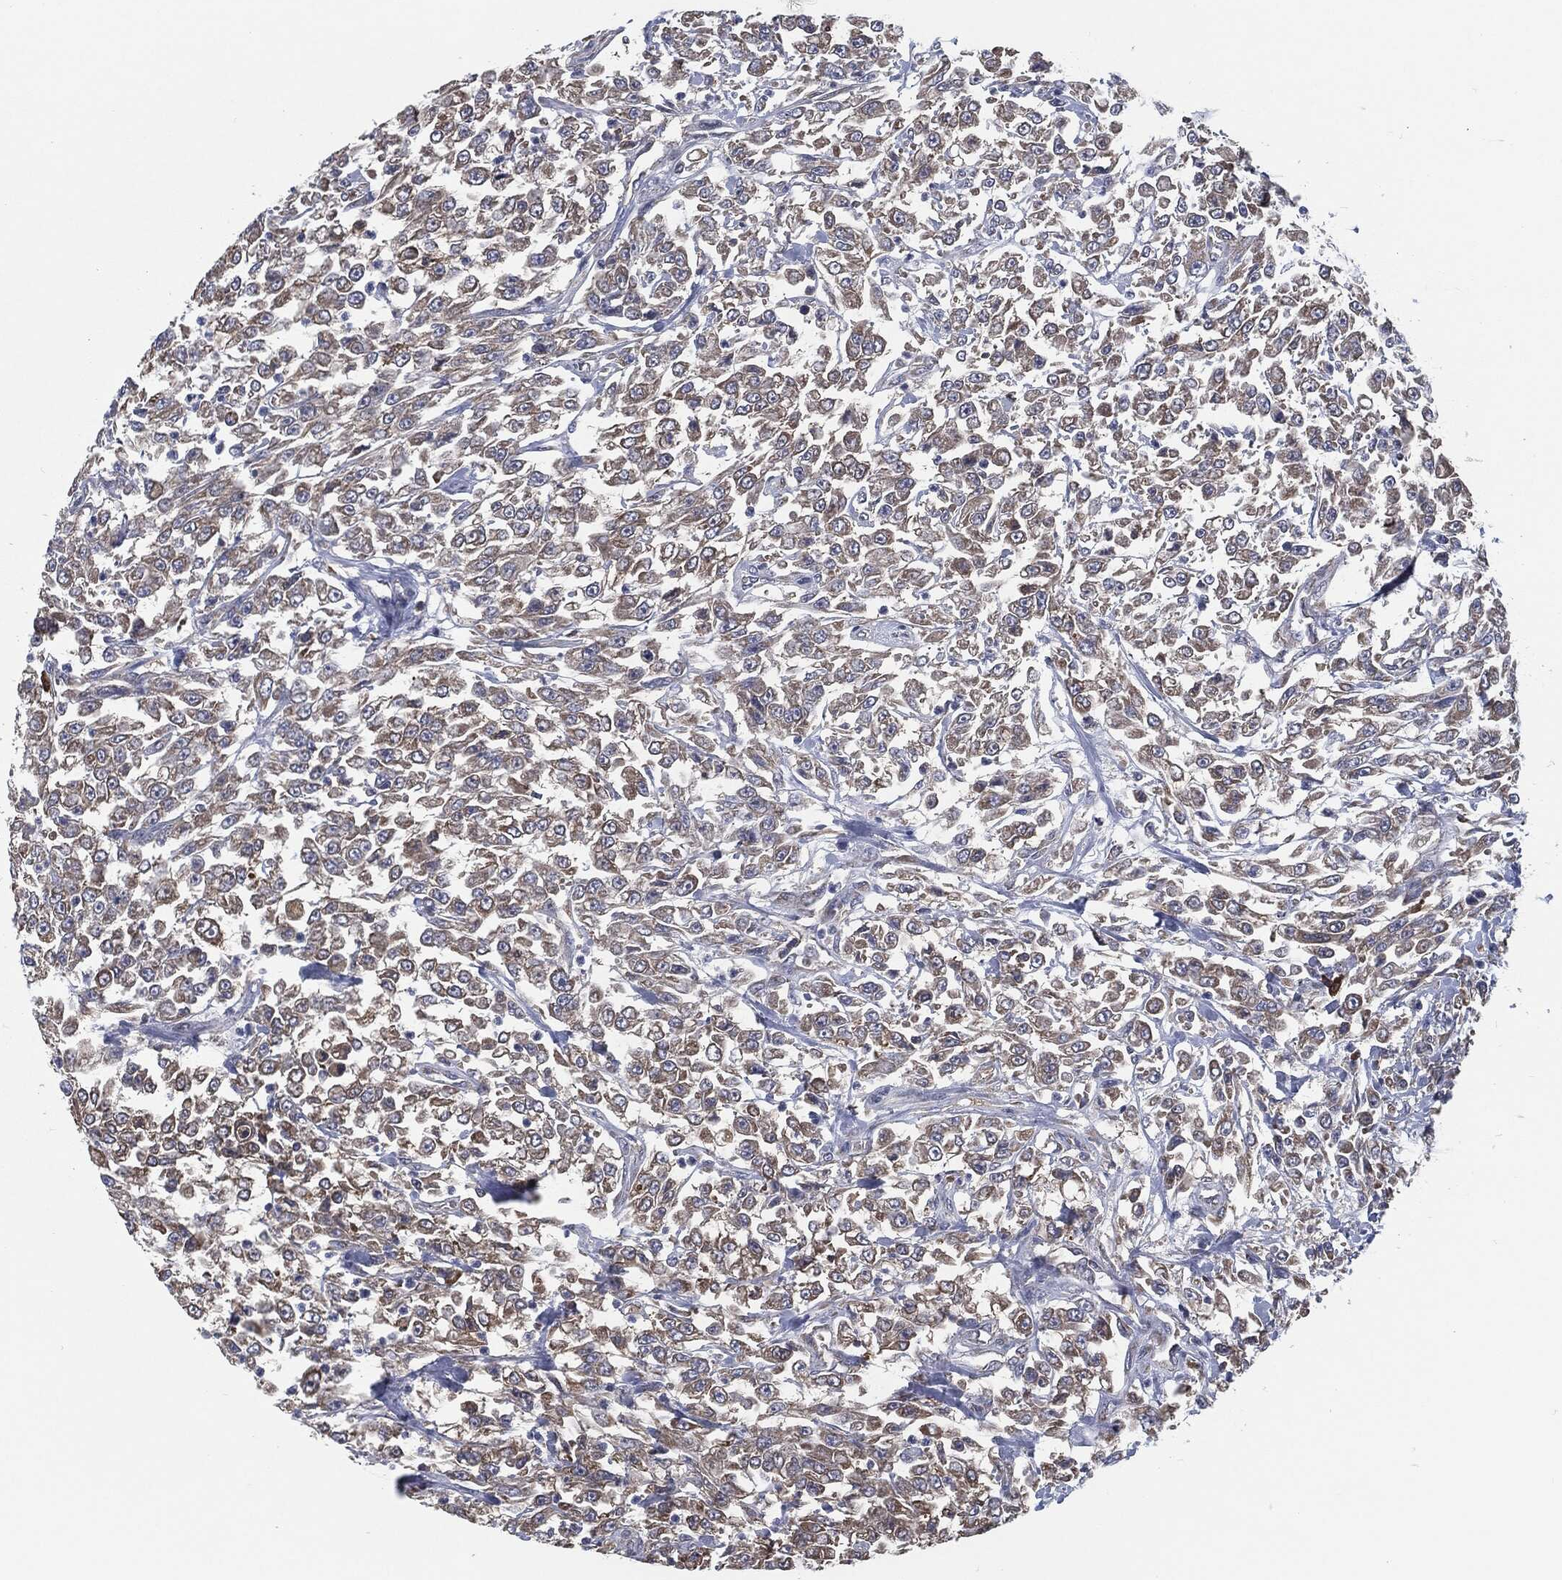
{"staining": {"intensity": "moderate", "quantity": "25%-75%", "location": "cytoplasmic/membranous"}, "tissue": "urothelial cancer", "cell_type": "Tumor cells", "image_type": "cancer", "snomed": [{"axis": "morphology", "description": "Urothelial carcinoma, High grade"}, {"axis": "topography", "description": "Urinary bladder"}], "caption": "The micrograph exhibits immunohistochemical staining of urothelial cancer. There is moderate cytoplasmic/membranous staining is identified in approximately 25%-75% of tumor cells.", "gene": "PRDX4", "patient": {"sex": "male", "age": 46}}